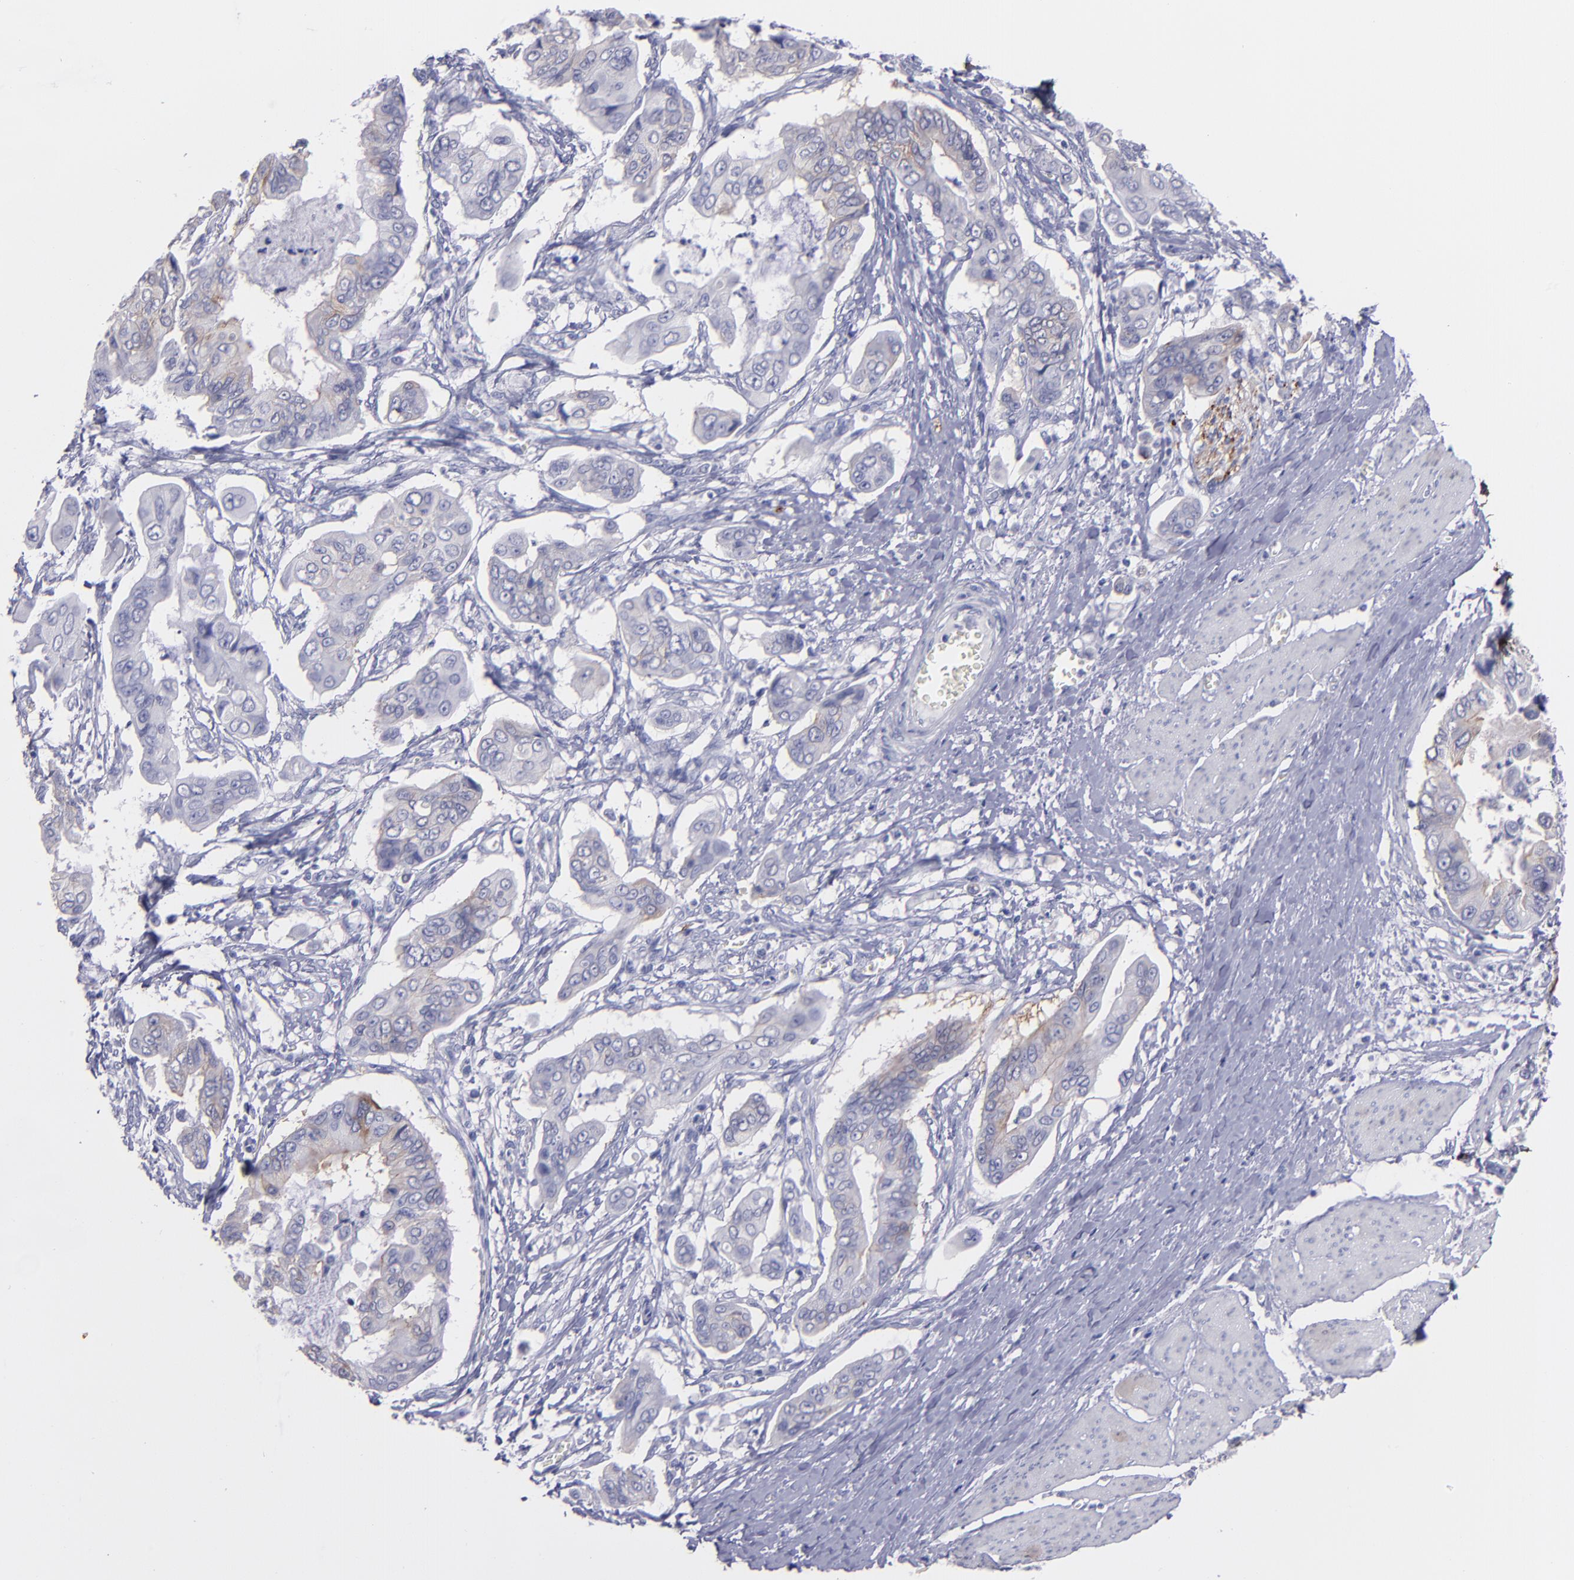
{"staining": {"intensity": "moderate", "quantity": ">75%", "location": "cytoplasmic/membranous"}, "tissue": "stomach cancer", "cell_type": "Tumor cells", "image_type": "cancer", "snomed": [{"axis": "morphology", "description": "Adenocarcinoma, NOS"}, {"axis": "topography", "description": "Stomach, upper"}], "caption": "IHC (DAB (3,3'-diaminobenzidine)) staining of adenocarcinoma (stomach) shows moderate cytoplasmic/membranous protein positivity in approximately >75% of tumor cells.", "gene": "SNAP25", "patient": {"sex": "male", "age": 80}}